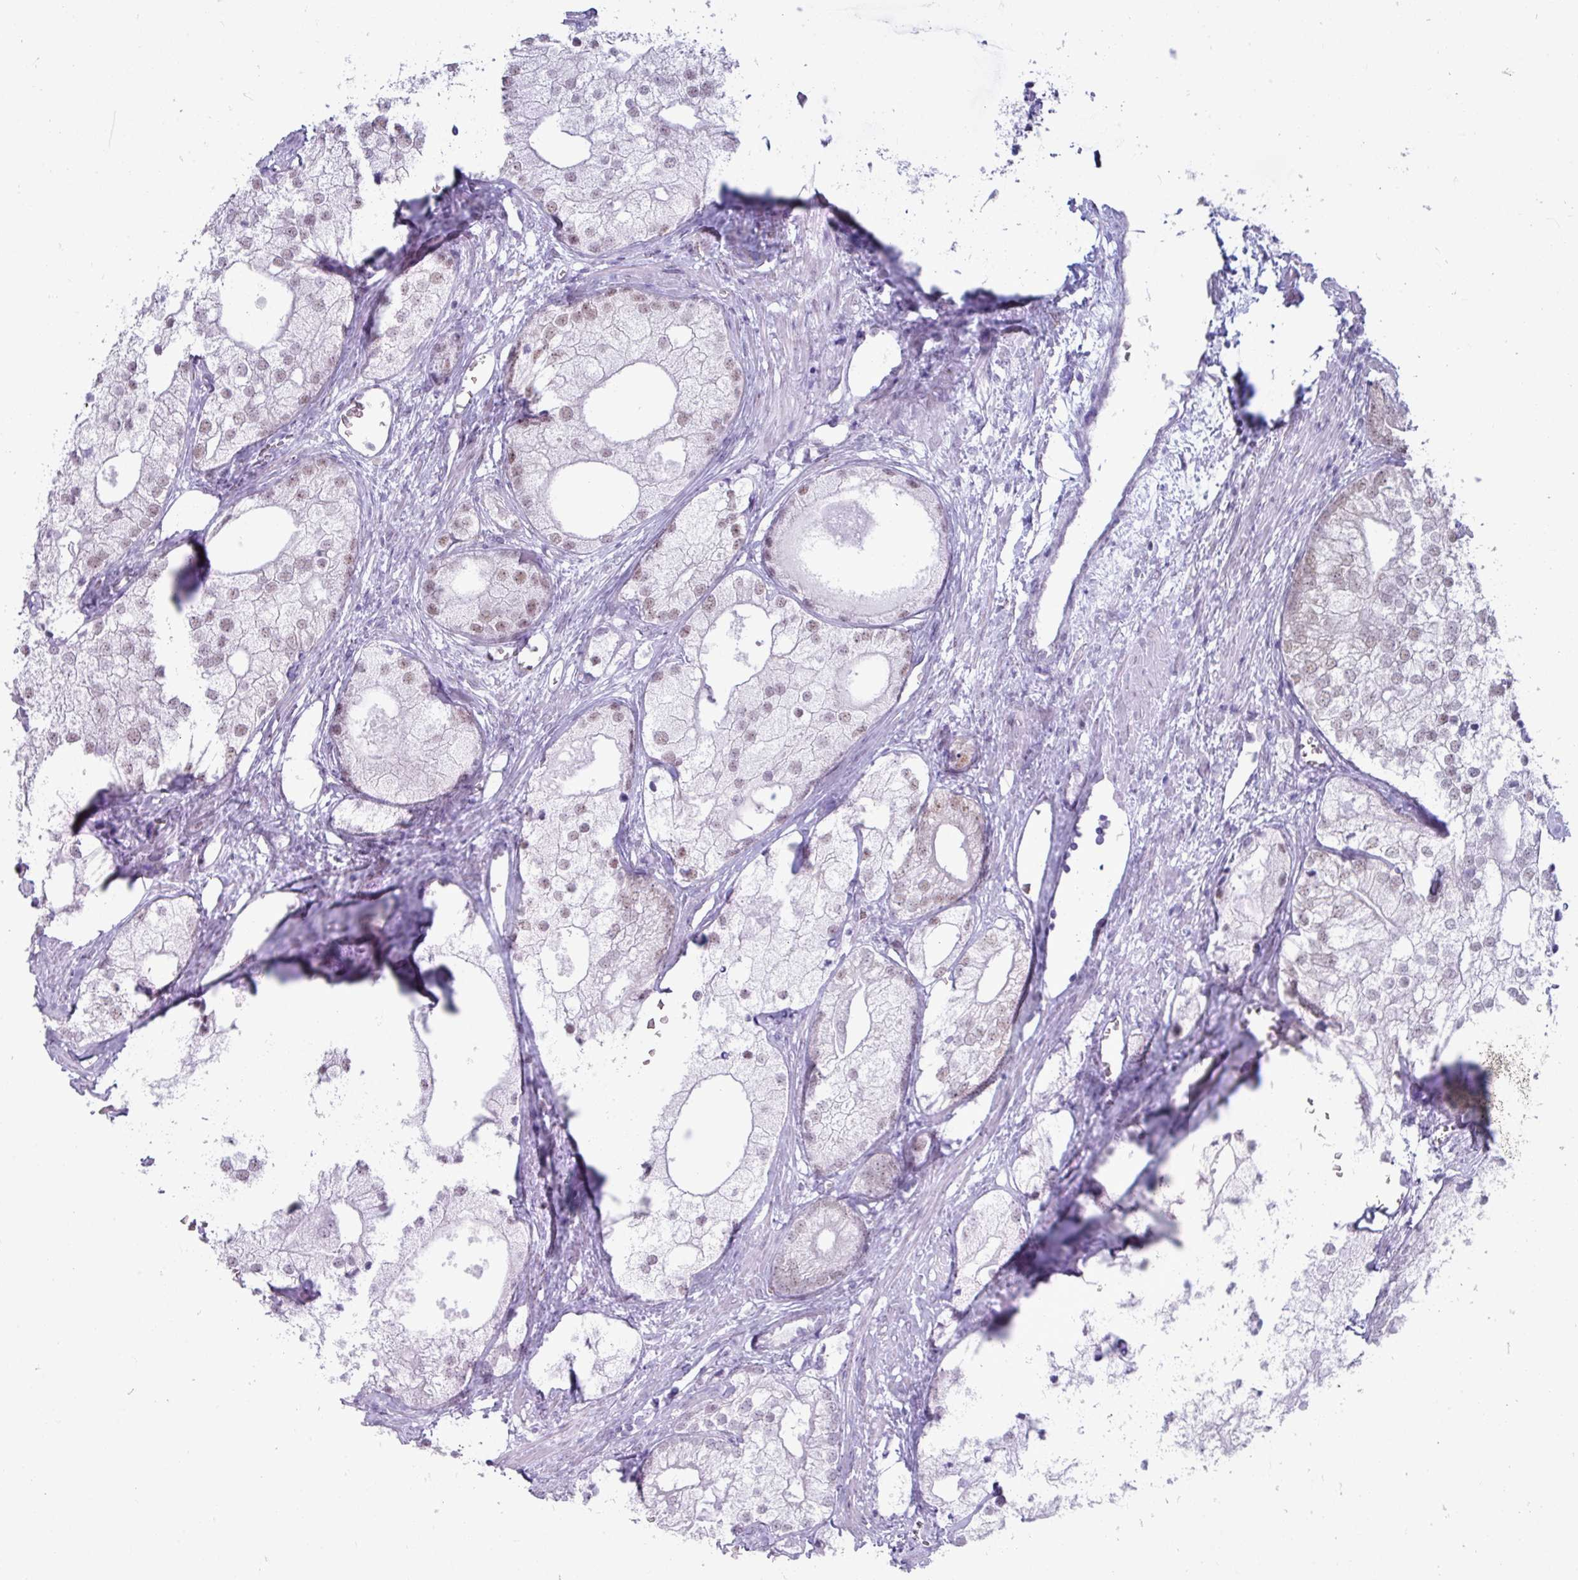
{"staining": {"intensity": "weak", "quantity": "<25%", "location": "nuclear"}, "tissue": "prostate cancer", "cell_type": "Tumor cells", "image_type": "cancer", "snomed": [{"axis": "morphology", "description": "Adenocarcinoma, Low grade"}, {"axis": "topography", "description": "Prostate"}], "caption": "Immunohistochemistry micrograph of neoplastic tissue: human prostate cancer (adenocarcinoma (low-grade)) stained with DAB (3,3'-diaminobenzidine) shows no significant protein staining in tumor cells.", "gene": "PUF60", "patient": {"sex": "male", "age": 69}}